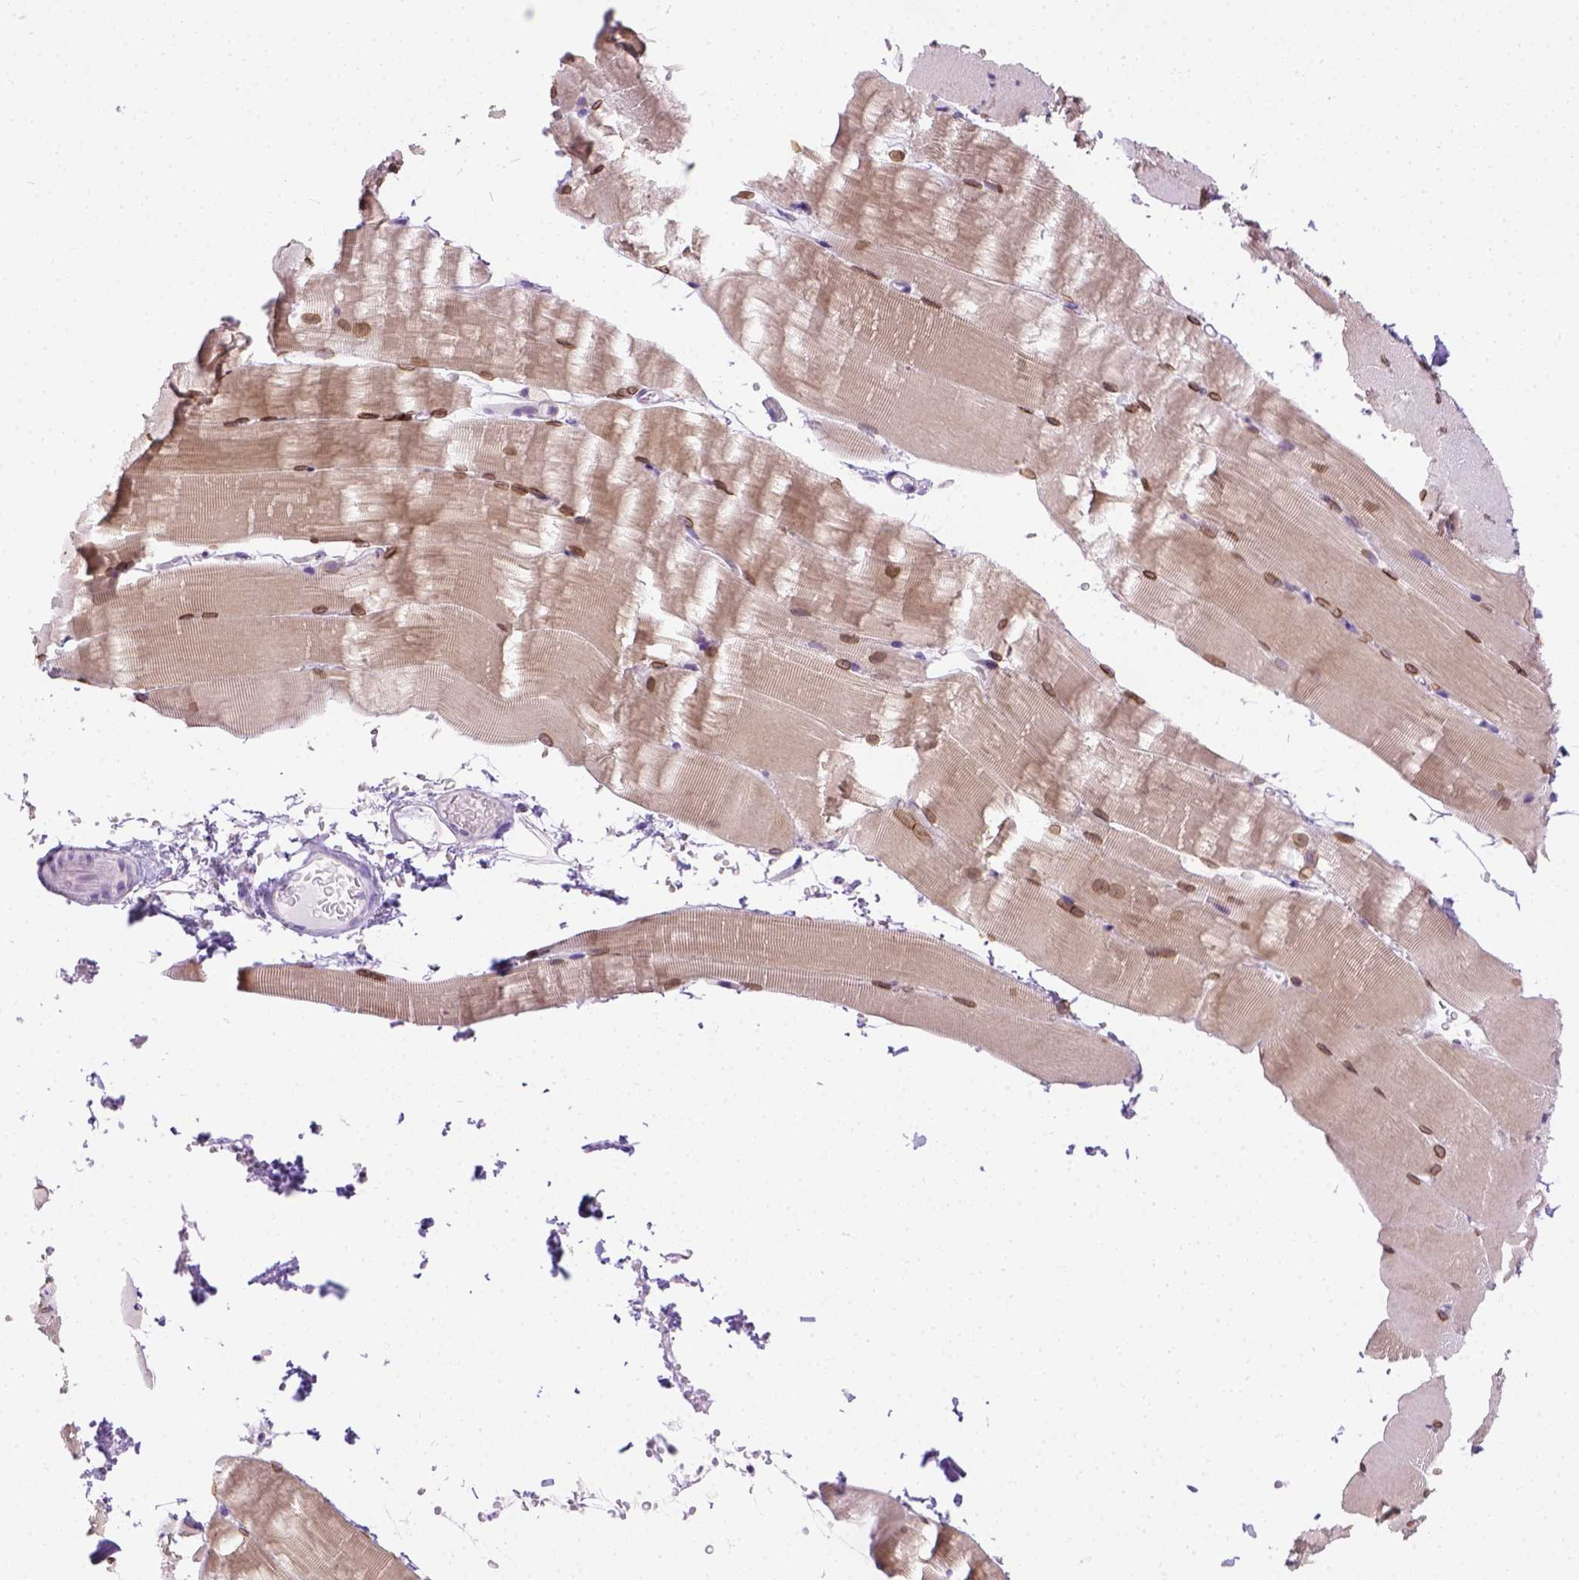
{"staining": {"intensity": "moderate", "quantity": ">75%", "location": "cytoplasmic/membranous,nuclear"}, "tissue": "skeletal muscle", "cell_type": "Myocytes", "image_type": "normal", "snomed": [{"axis": "morphology", "description": "Normal tissue, NOS"}, {"axis": "topography", "description": "Skeletal muscle"}], "caption": "High-power microscopy captured an immunohistochemistry image of normal skeletal muscle, revealing moderate cytoplasmic/membranous,nuclear positivity in about >75% of myocytes.", "gene": "FAM184B", "patient": {"sex": "female", "age": 37}}